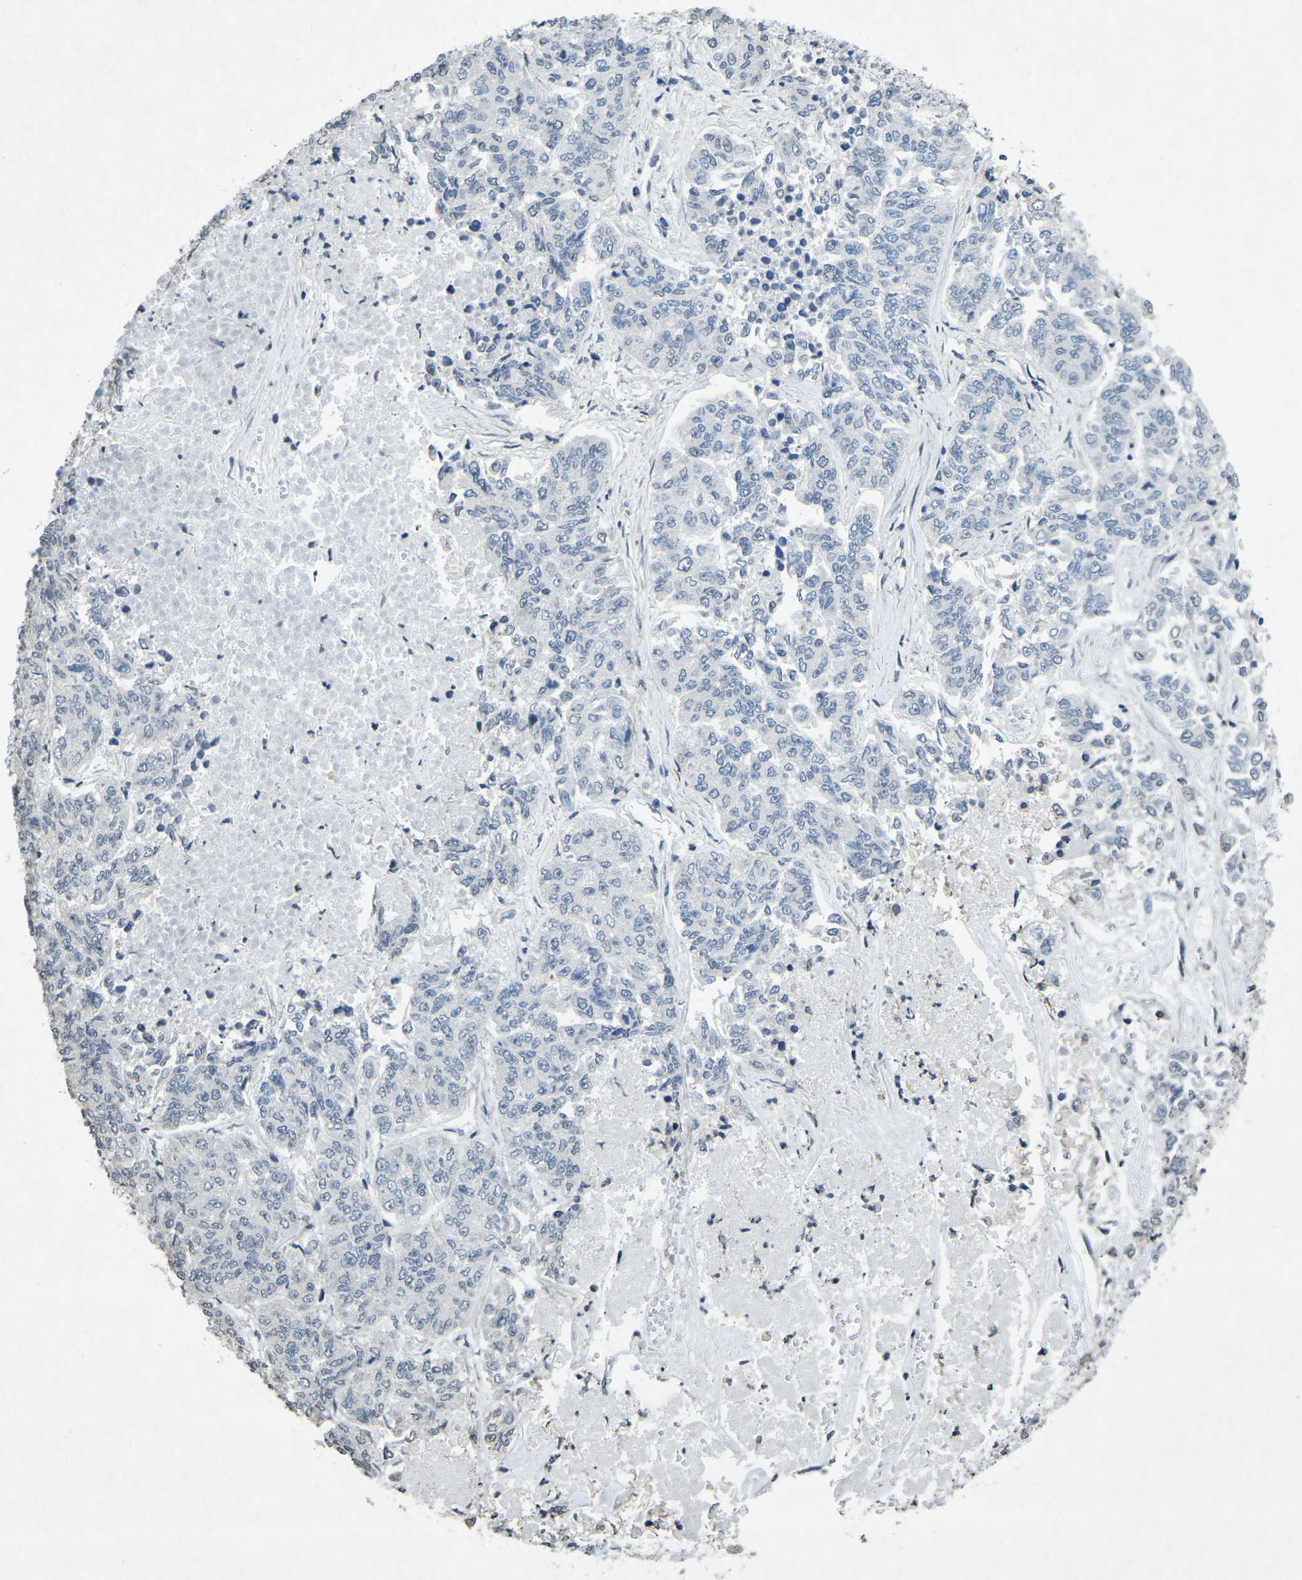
{"staining": {"intensity": "negative", "quantity": "none", "location": "none"}, "tissue": "lung cancer", "cell_type": "Tumor cells", "image_type": "cancer", "snomed": [{"axis": "morphology", "description": "Adenocarcinoma, NOS"}, {"axis": "topography", "description": "Lung"}], "caption": "This is an IHC histopathology image of human lung cancer (adenocarcinoma). There is no positivity in tumor cells.", "gene": "TFR2", "patient": {"sex": "male", "age": 84}}